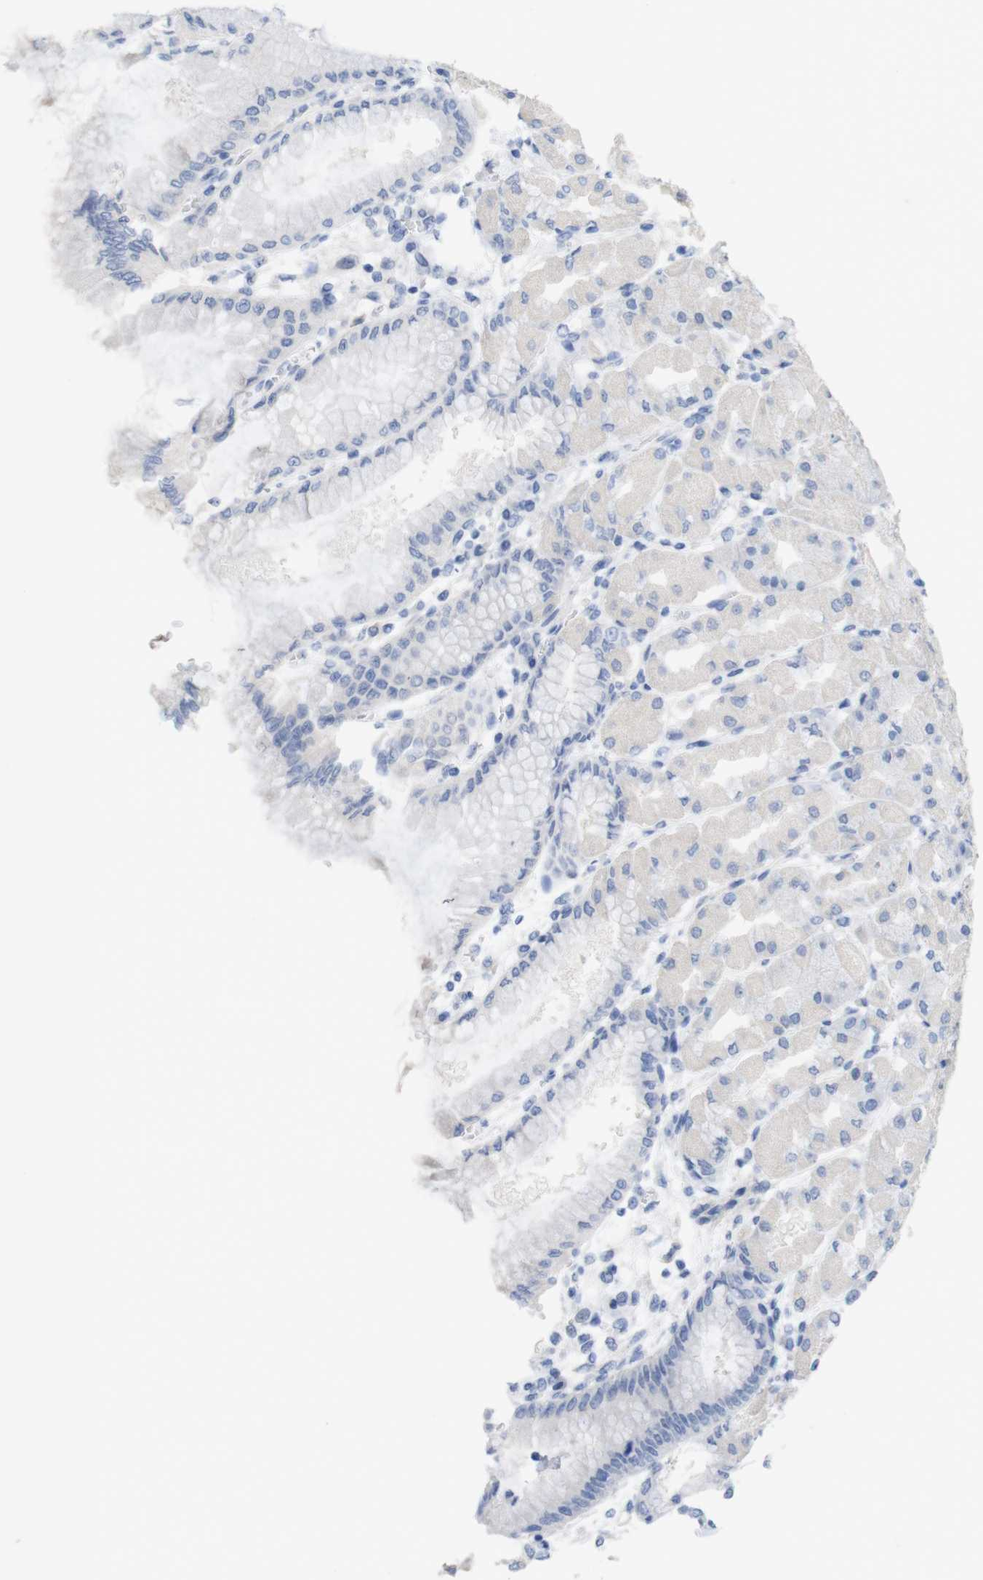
{"staining": {"intensity": "negative", "quantity": "none", "location": "none"}, "tissue": "stomach", "cell_type": "Glandular cells", "image_type": "normal", "snomed": [{"axis": "morphology", "description": "Normal tissue, NOS"}, {"axis": "topography", "description": "Stomach, upper"}], "caption": "IHC of unremarkable stomach displays no positivity in glandular cells.", "gene": "PNMA1", "patient": {"sex": "female", "age": 56}}